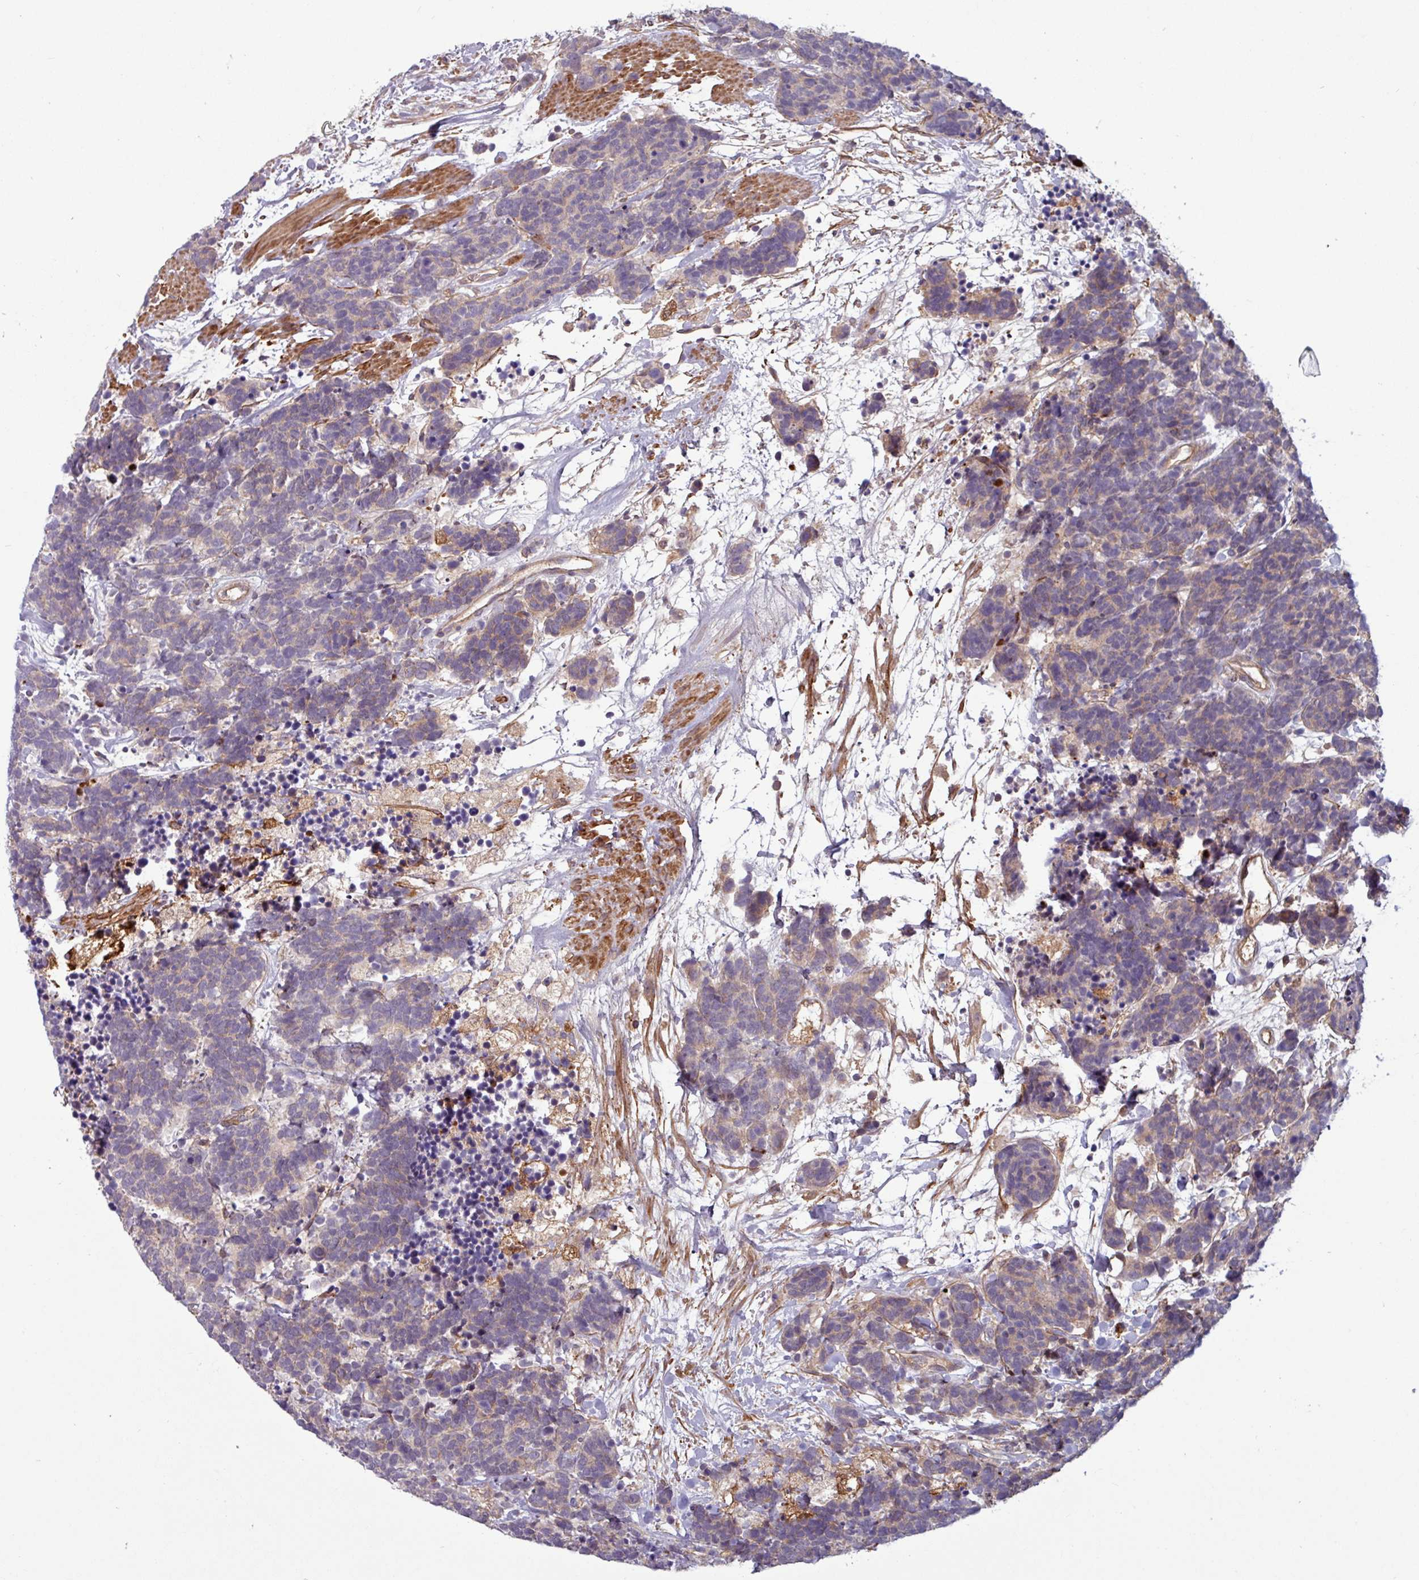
{"staining": {"intensity": "weak", "quantity": "<25%", "location": "cytoplasmic/membranous"}, "tissue": "carcinoid", "cell_type": "Tumor cells", "image_type": "cancer", "snomed": [{"axis": "morphology", "description": "Carcinoma, NOS"}, {"axis": "morphology", "description": "Carcinoid, malignant, NOS"}, {"axis": "topography", "description": "Prostate"}], "caption": "Immunohistochemistry (IHC) of carcinoid shows no positivity in tumor cells.", "gene": "PCED1A", "patient": {"sex": "male", "age": 57}}